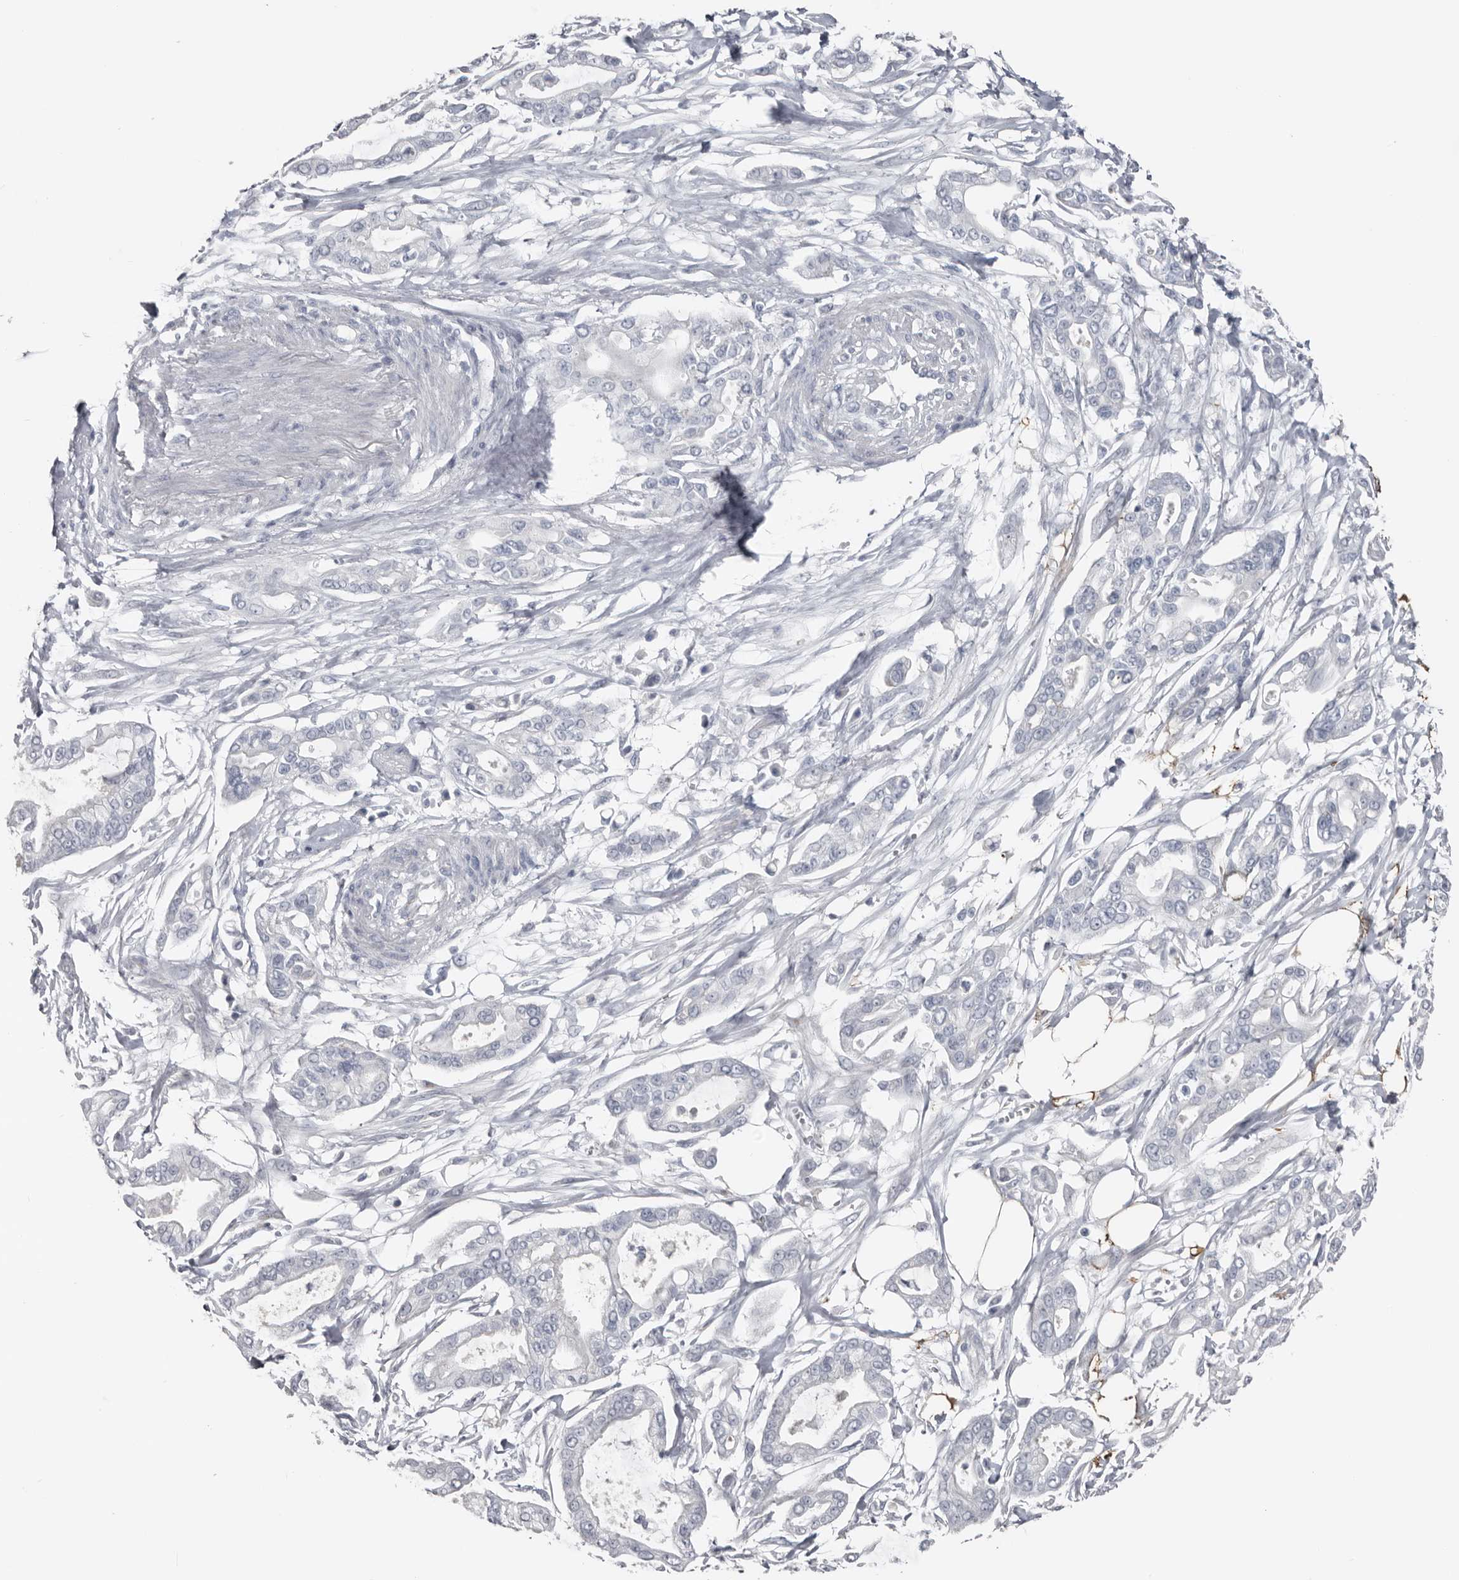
{"staining": {"intensity": "negative", "quantity": "none", "location": "none"}, "tissue": "pancreatic cancer", "cell_type": "Tumor cells", "image_type": "cancer", "snomed": [{"axis": "morphology", "description": "Adenocarcinoma, NOS"}, {"axis": "topography", "description": "Pancreas"}], "caption": "There is no significant positivity in tumor cells of adenocarcinoma (pancreatic). (DAB (3,3'-diaminobenzidine) immunohistochemistry with hematoxylin counter stain).", "gene": "FABP7", "patient": {"sex": "male", "age": 68}}